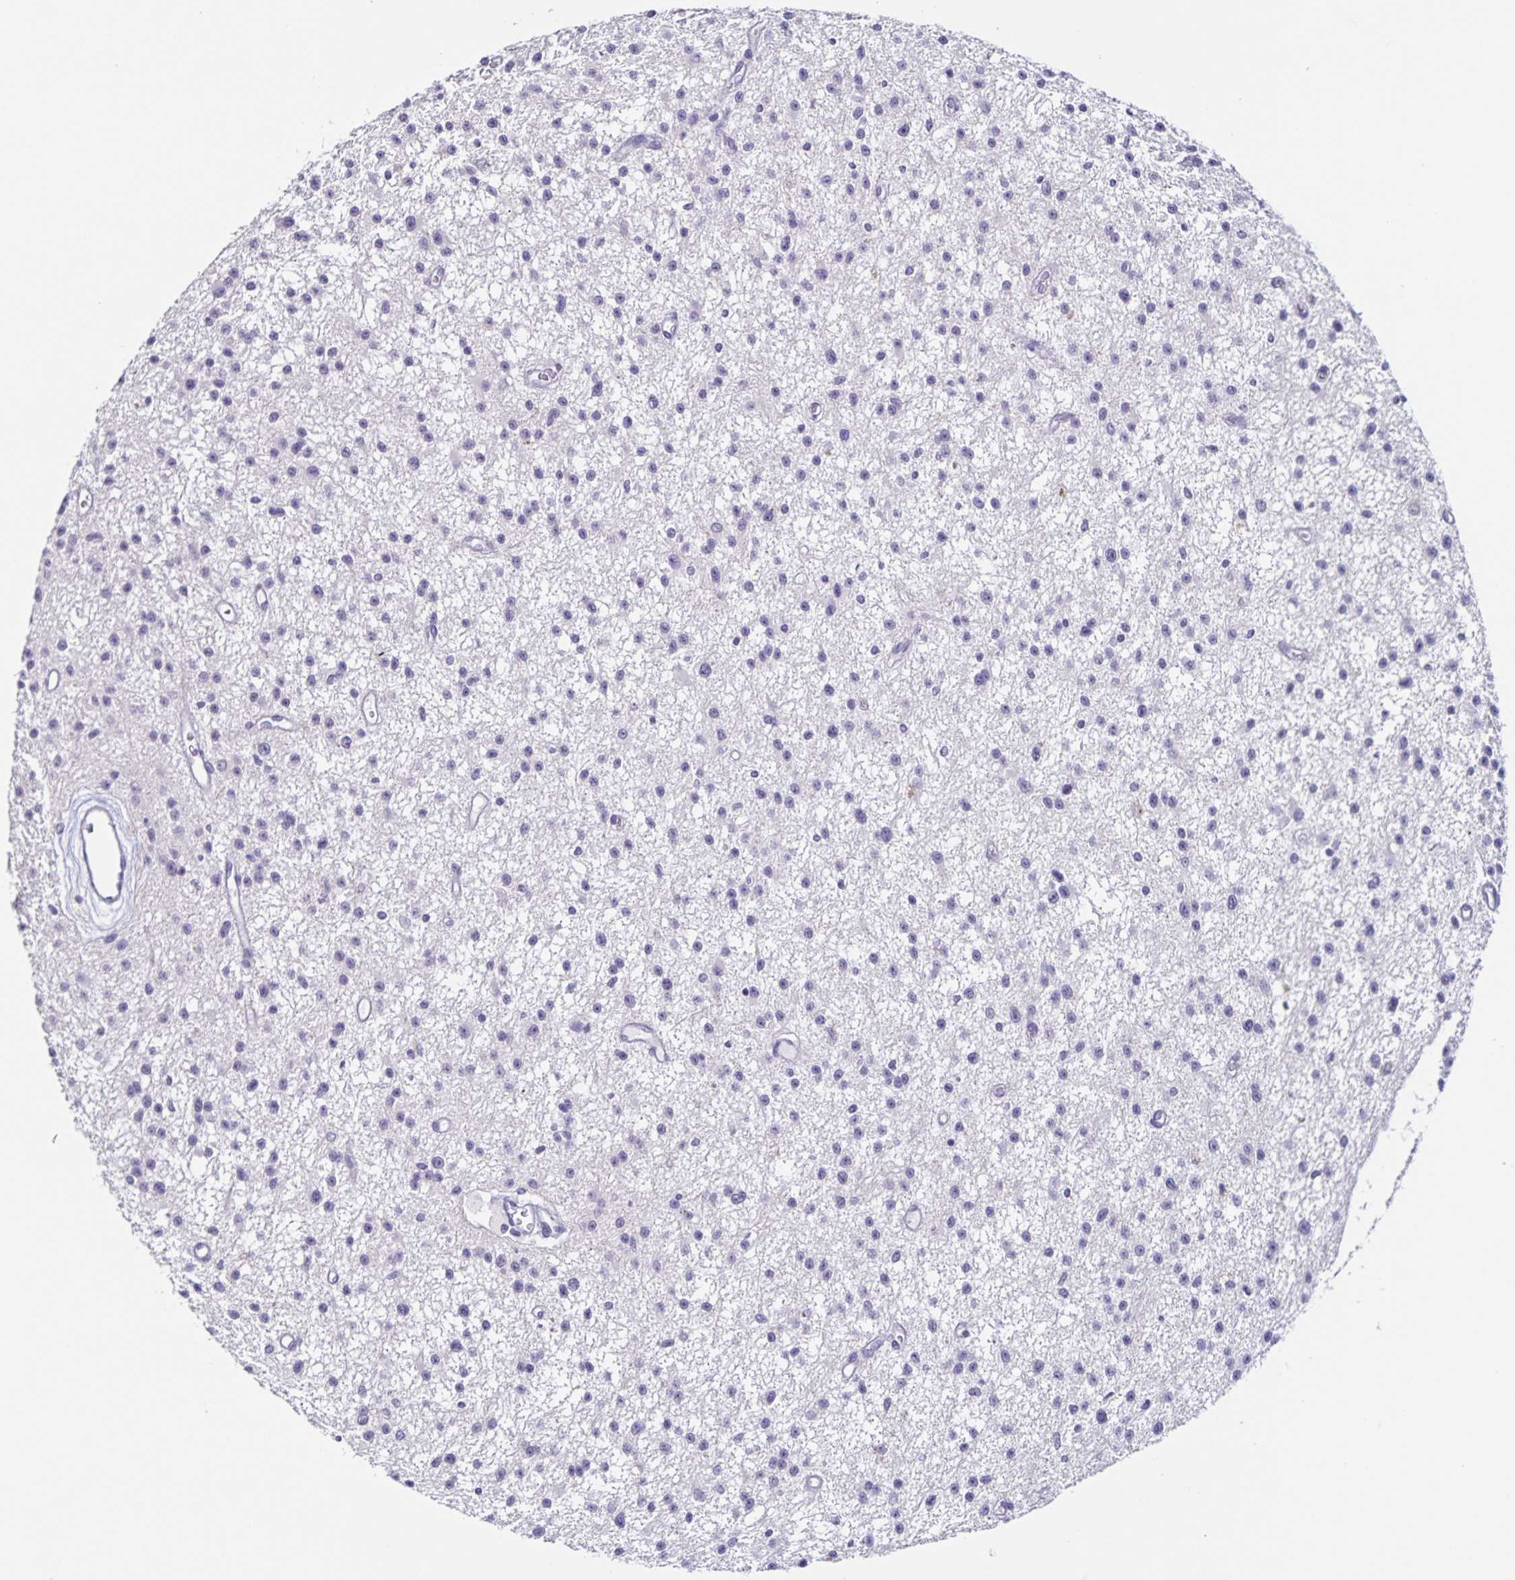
{"staining": {"intensity": "negative", "quantity": "none", "location": "none"}, "tissue": "glioma", "cell_type": "Tumor cells", "image_type": "cancer", "snomed": [{"axis": "morphology", "description": "Glioma, malignant, Low grade"}, {"axis": "topography", "description": "Brain"}], "caption": "The micrograph demonstrates no significant expression in tumor cells of malignant glioma (low-grade). (Brightfield microscopy of DAB (3,3'-diaminobenzidine) immunohistochemistry (IHC) at high magnification).", "gene": "SLC12A3", "patient": {"sex": "male", "age": 43}}